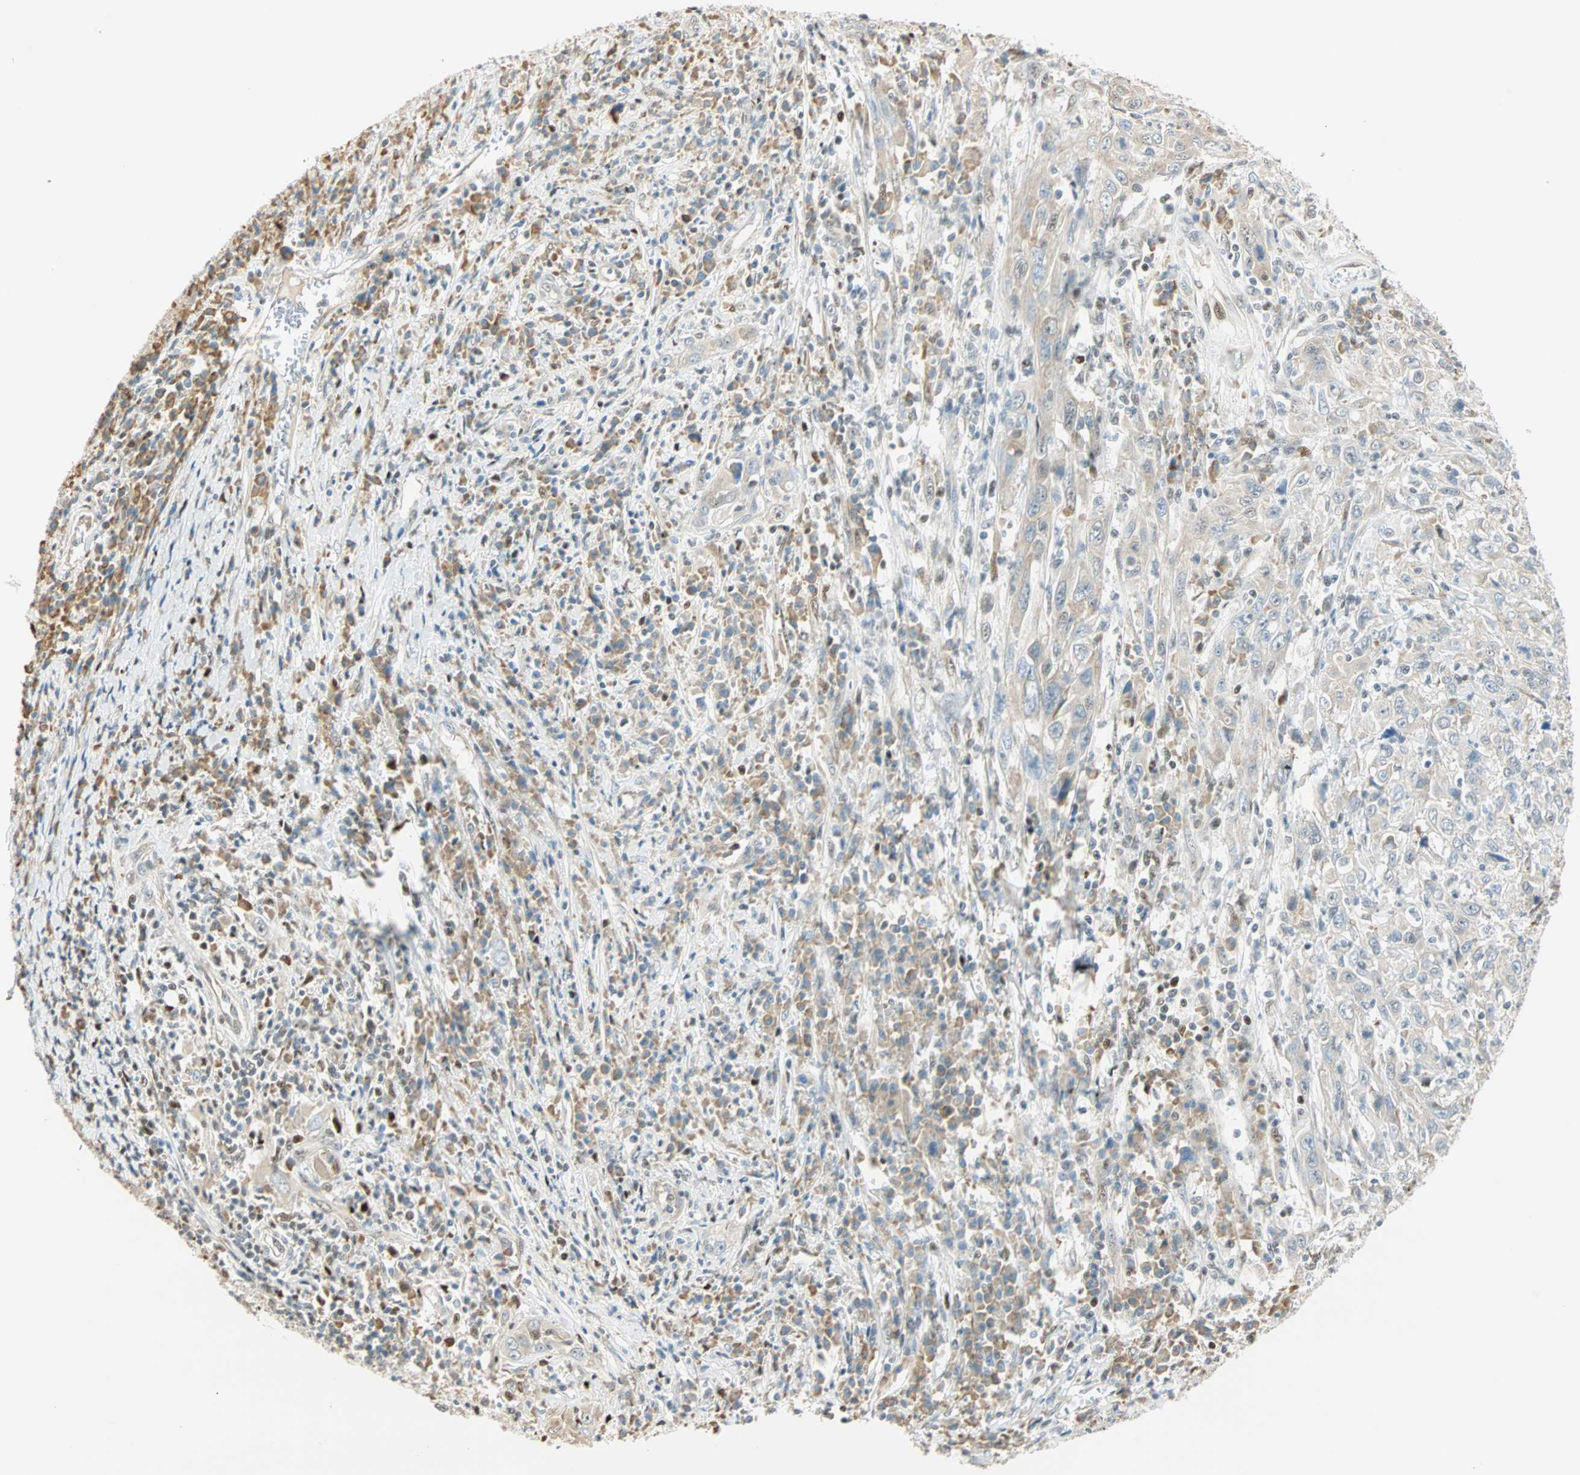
{"staining": {"intensity": "weak", "quantity": "<25%", "location": "cytoplasmic/membranous"}, "tissue": "cervical cancer", "cell_type": "Tumor cells", "image_type": "cancer", "snomed": [{"axis": "morphology", "description": "Squamous cell carcinoma, NOS"}, {"axis": "topography", "description": "Cervix"}], "caption": "This histopathology image is of squamous cell carcinoma (cervical) stained with immunohistochemistry (IHC) to label a protein in brown with the nuclei are counter-stained blue. There is no staining in tumor cells.", "gene": "MSX2", "patient": {"sex": "female", "age": 46}}